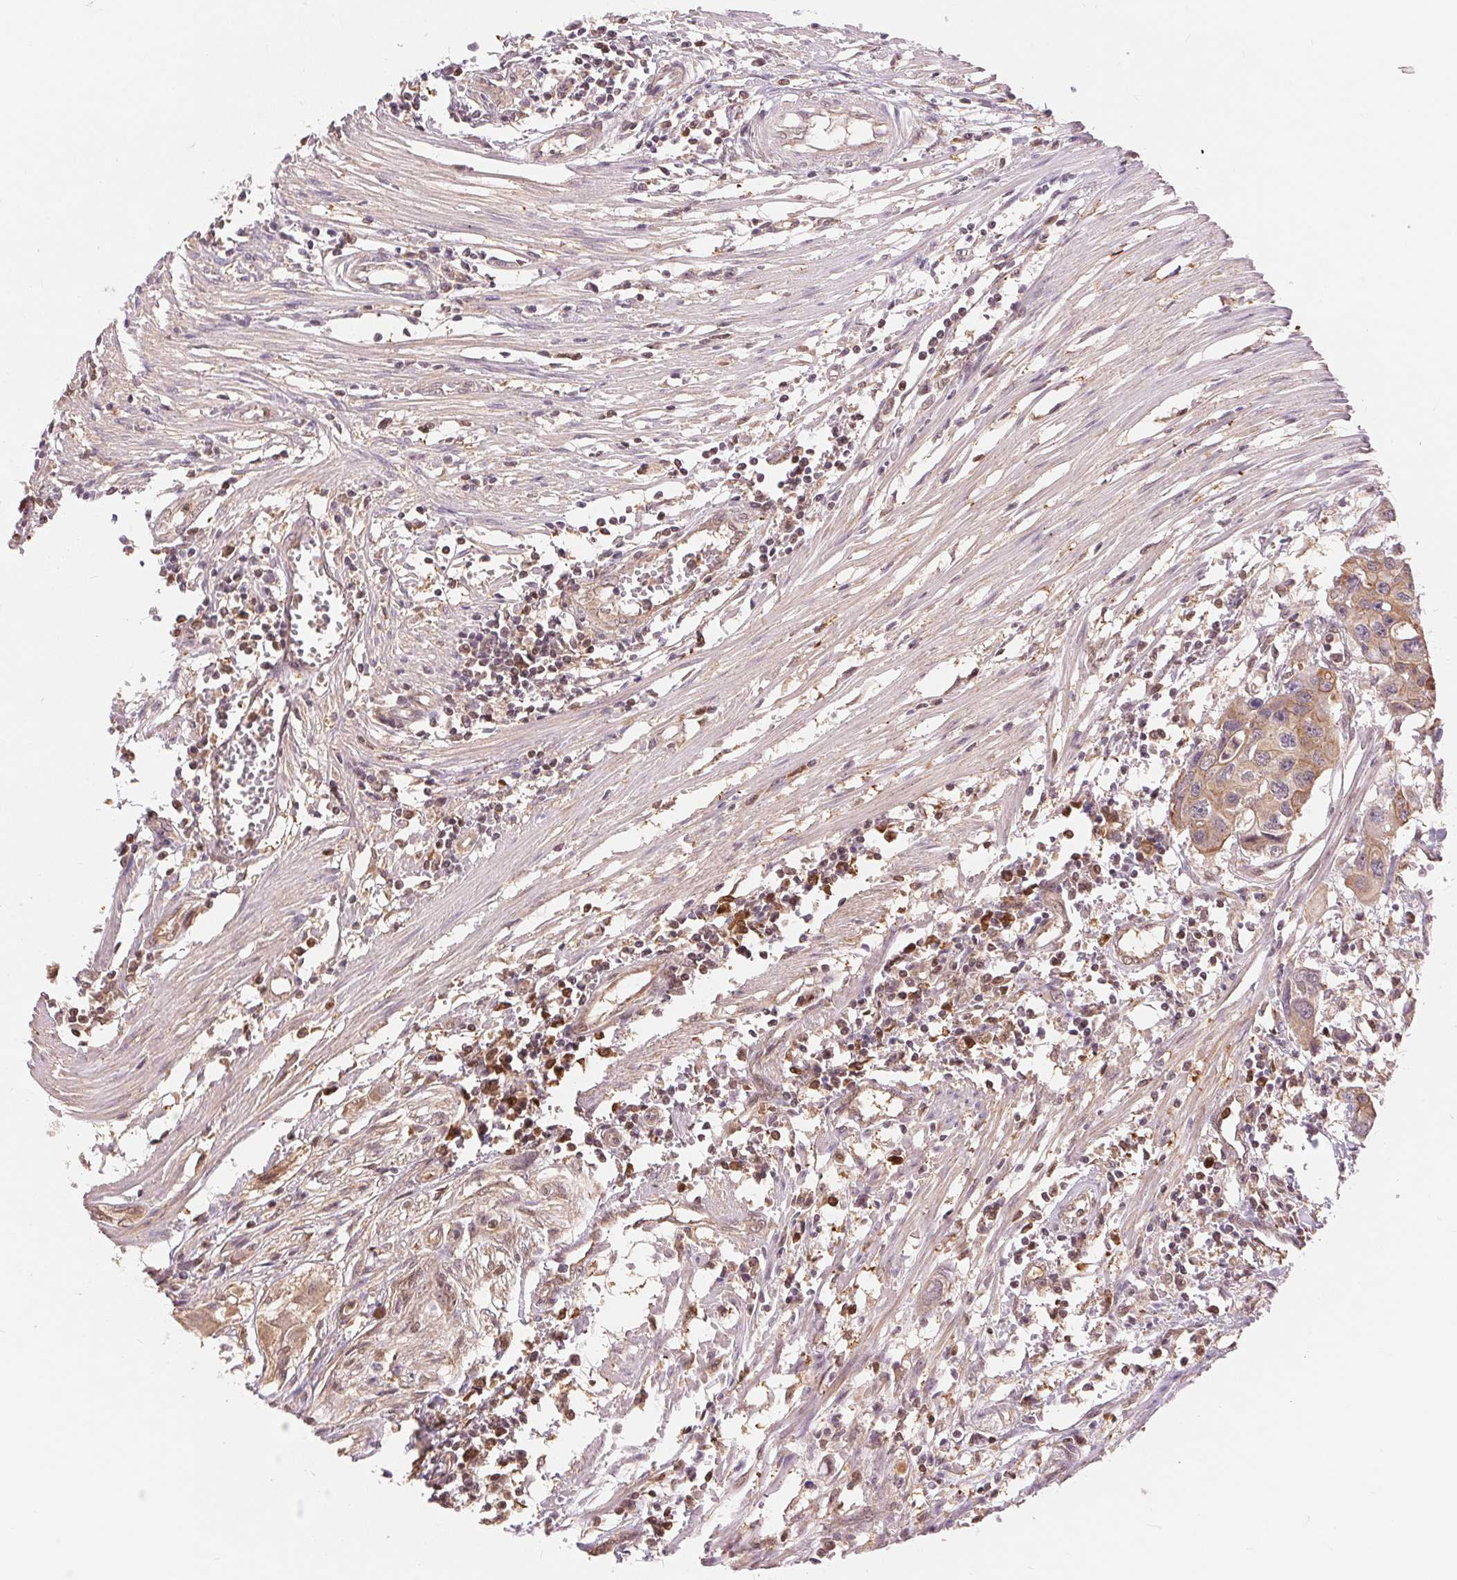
{"staining": {"intensity": "weak", "quantity": ">75%", "location": "cytoplasmic/membranous"}, "tissue": "colorectal cancer", "cell_type": "Tumor cells", "image_type": "cancer", "snomed": [{"axis": "morphology", "description": "Adenocarcinoma, NOS"}, {"axis": "topography", "description": "Colon"}], "caption": "Immunohistochemistry (IHC) of human adenocarcinoma (colorectal) shows low levels of weak cytoplasmic/membranous staining in approximately >75% of tumor cells.", "gene": "TMEM273", "patient": {"sex": "male", "age": 77}}